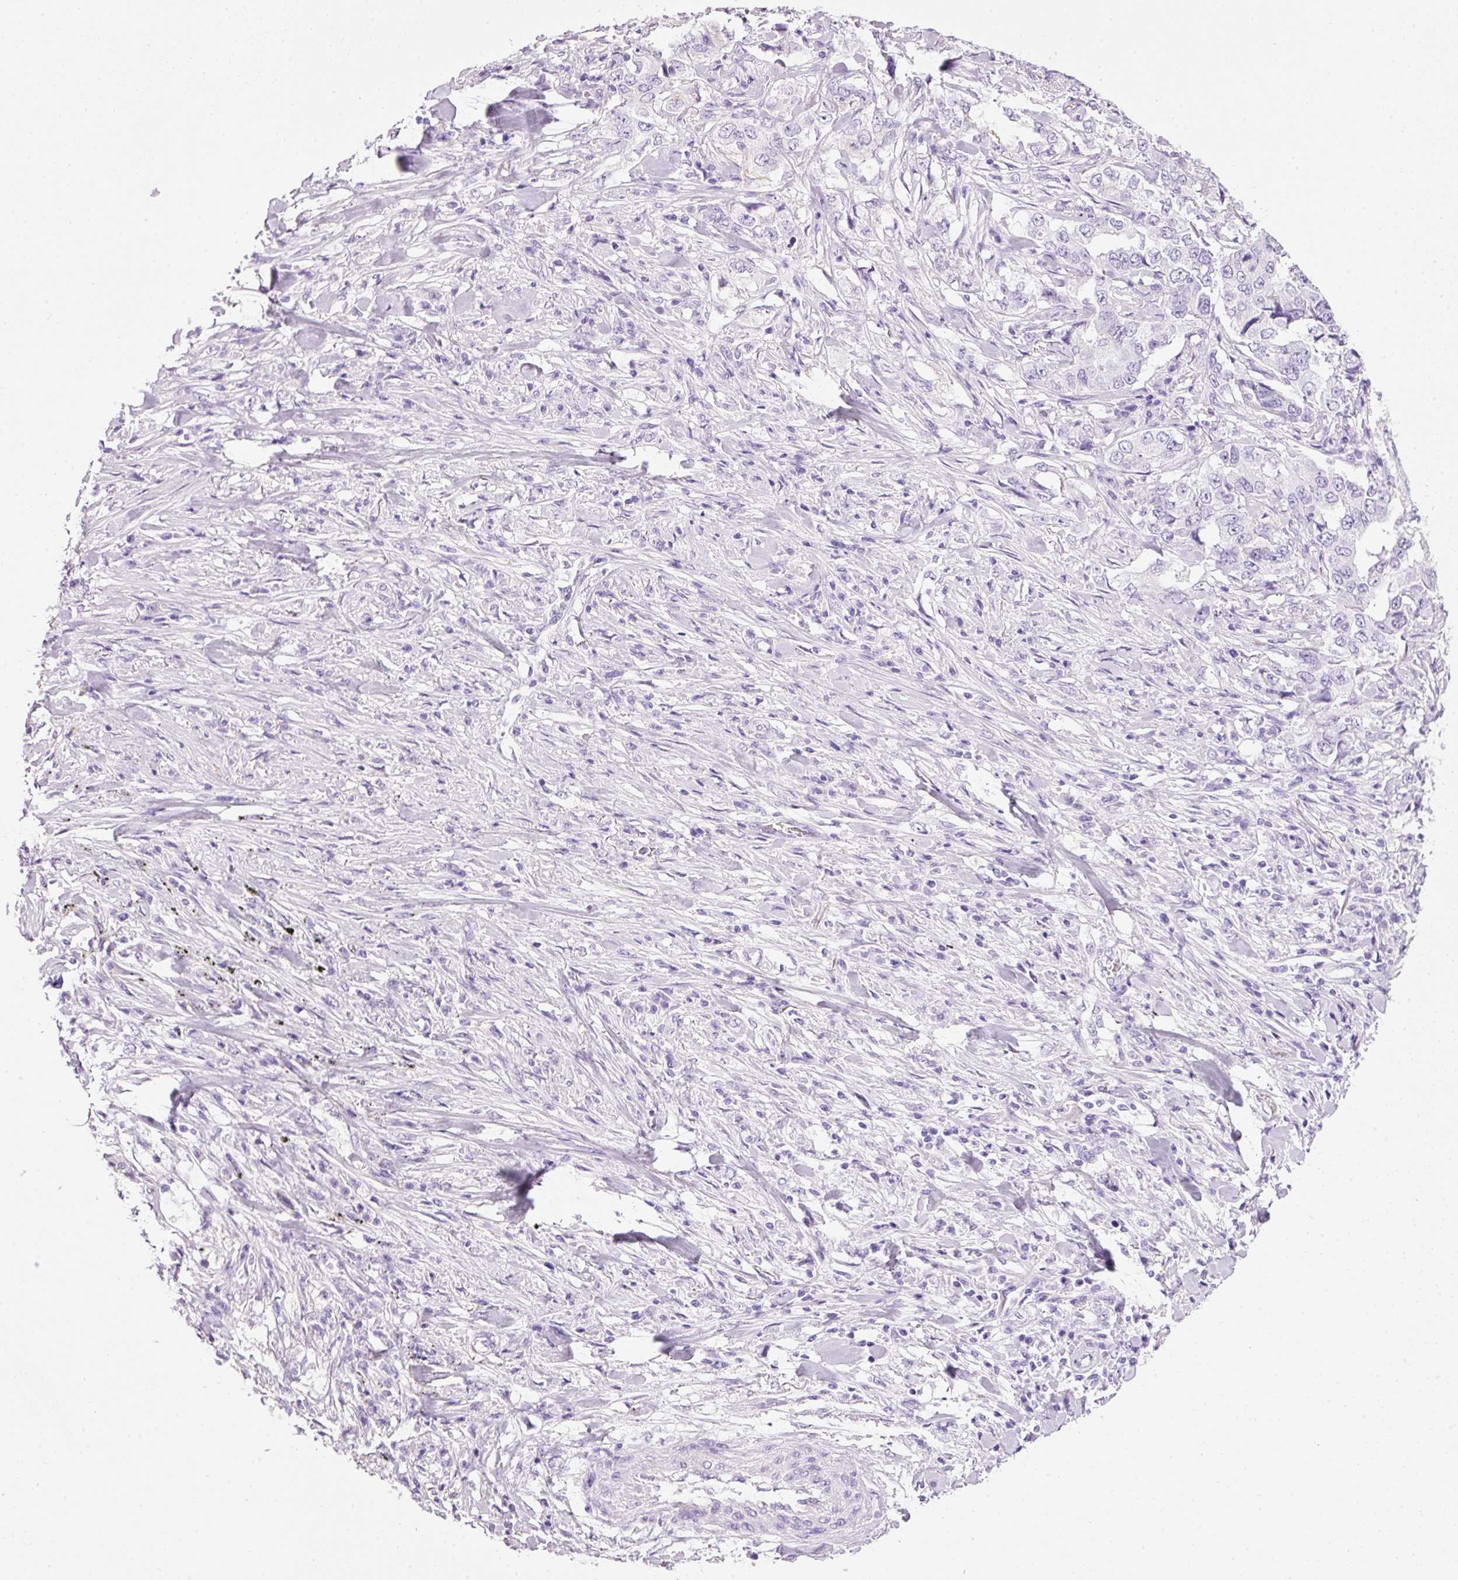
{"staining": {"intensity": "negative", "quantity": "none", "location": "none"}, "tissue": "lung cancer", "cell_type": "Tumor cells", "image_type": "cancer", "snomed": [{"axis": "morphology", "description": "Adenocarcinoma, NOS"}, {"axis": "topography", "description": "Lung"}], "caption": "There is no significant positivity in tumor cells of adenocarcinoma (lung).", "gene": "BSND", "patient": {"sex": "female", "age": 51}}